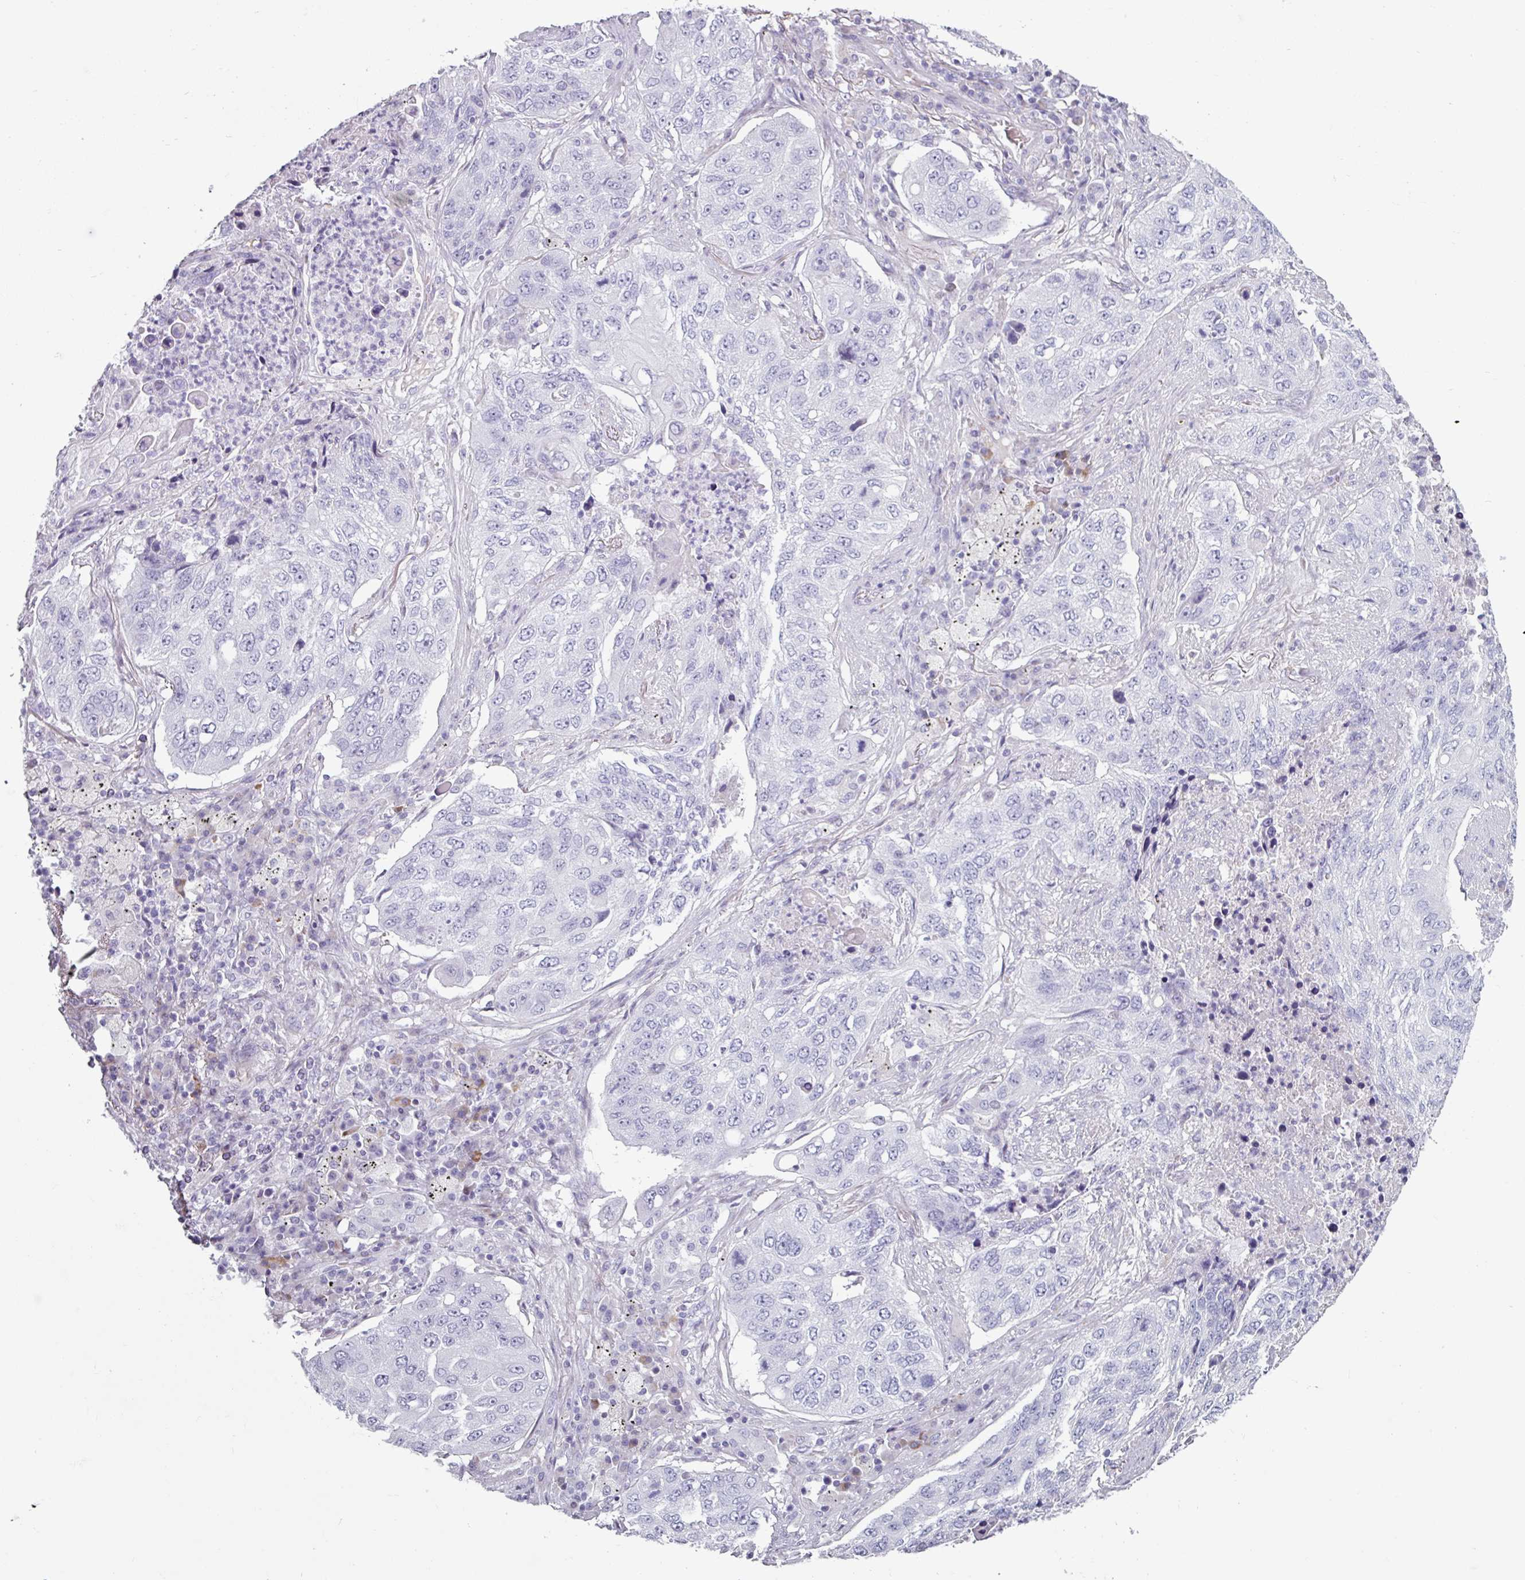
{"staining": {"intensity": "negative", "quantity": "none", "location": "none"}, "tissue": "lung cancer", "cell_type": "Tumor cells", "image_type": "cancer", "snomed": [{"axis": "morphology", "description": "Squamous cell carcinoma, NOS"}, {"axis": "topography", "description": "Lung"}], "caption": "Lung squamous cell carcinoma was stained to show a protein in brown. There is no significant positivity in tumor cells.", "gene": "CLCA1", "patient": {"sex": "female", "age": 63}}